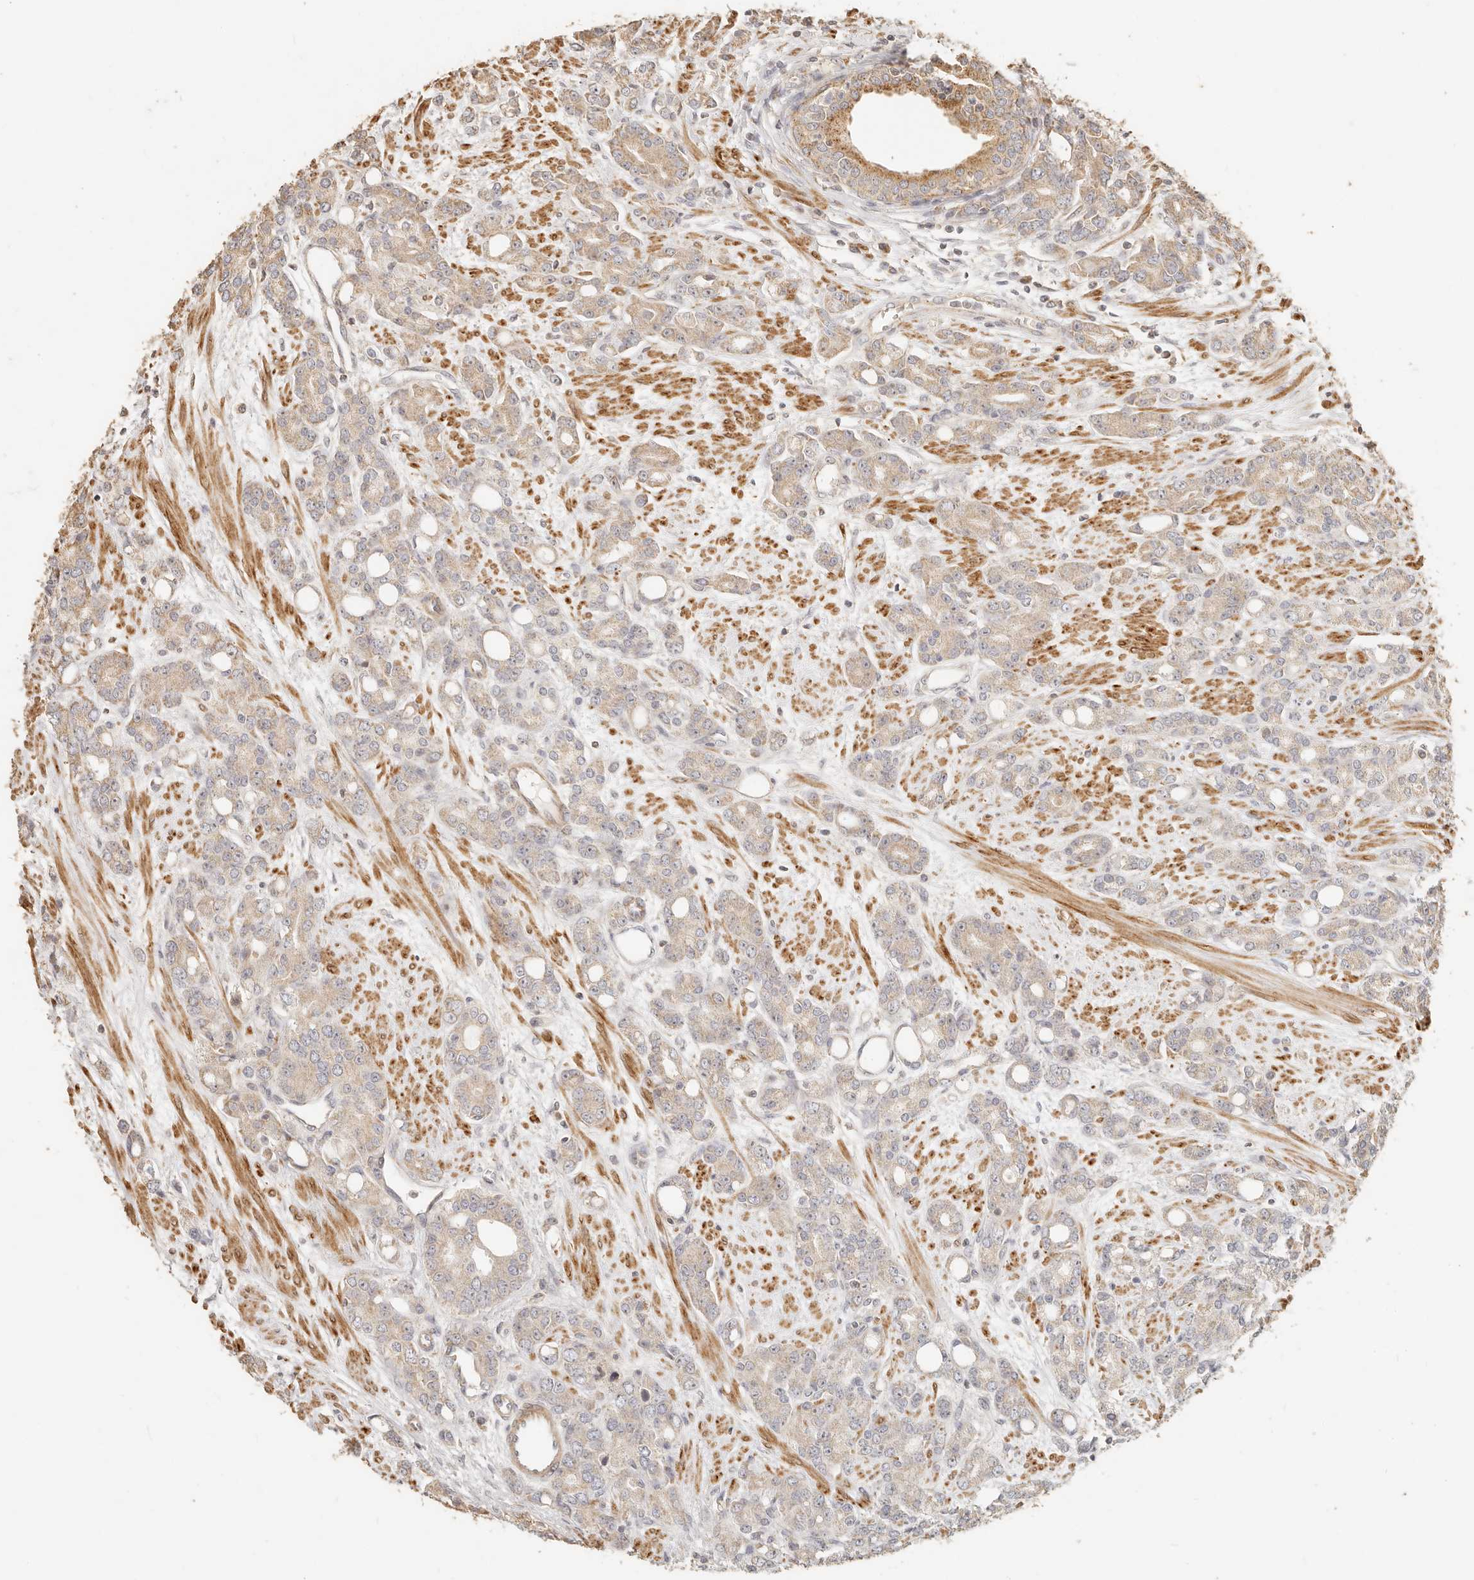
{"staining": {"intensity": "weak", "quantity": "<25%", "location": "cytoplasmic/membranous"}, "tissue": "prostate cancer", "cell_type": "Tumor cells", "image_type": "cancer", "snomed": [{"axis": "morphology", "description": "Adenocarcinoma, High grade"}, {"axis": "topography", "description": "Prostate"}], "caption": "Prostate cancer (adenocarcinoma (high-grade)) stained for a protein using IHC demonstrates no positivity tumor cells.", "gene": "PTPN22", "patient": {"sex": "male", "age": 62}}